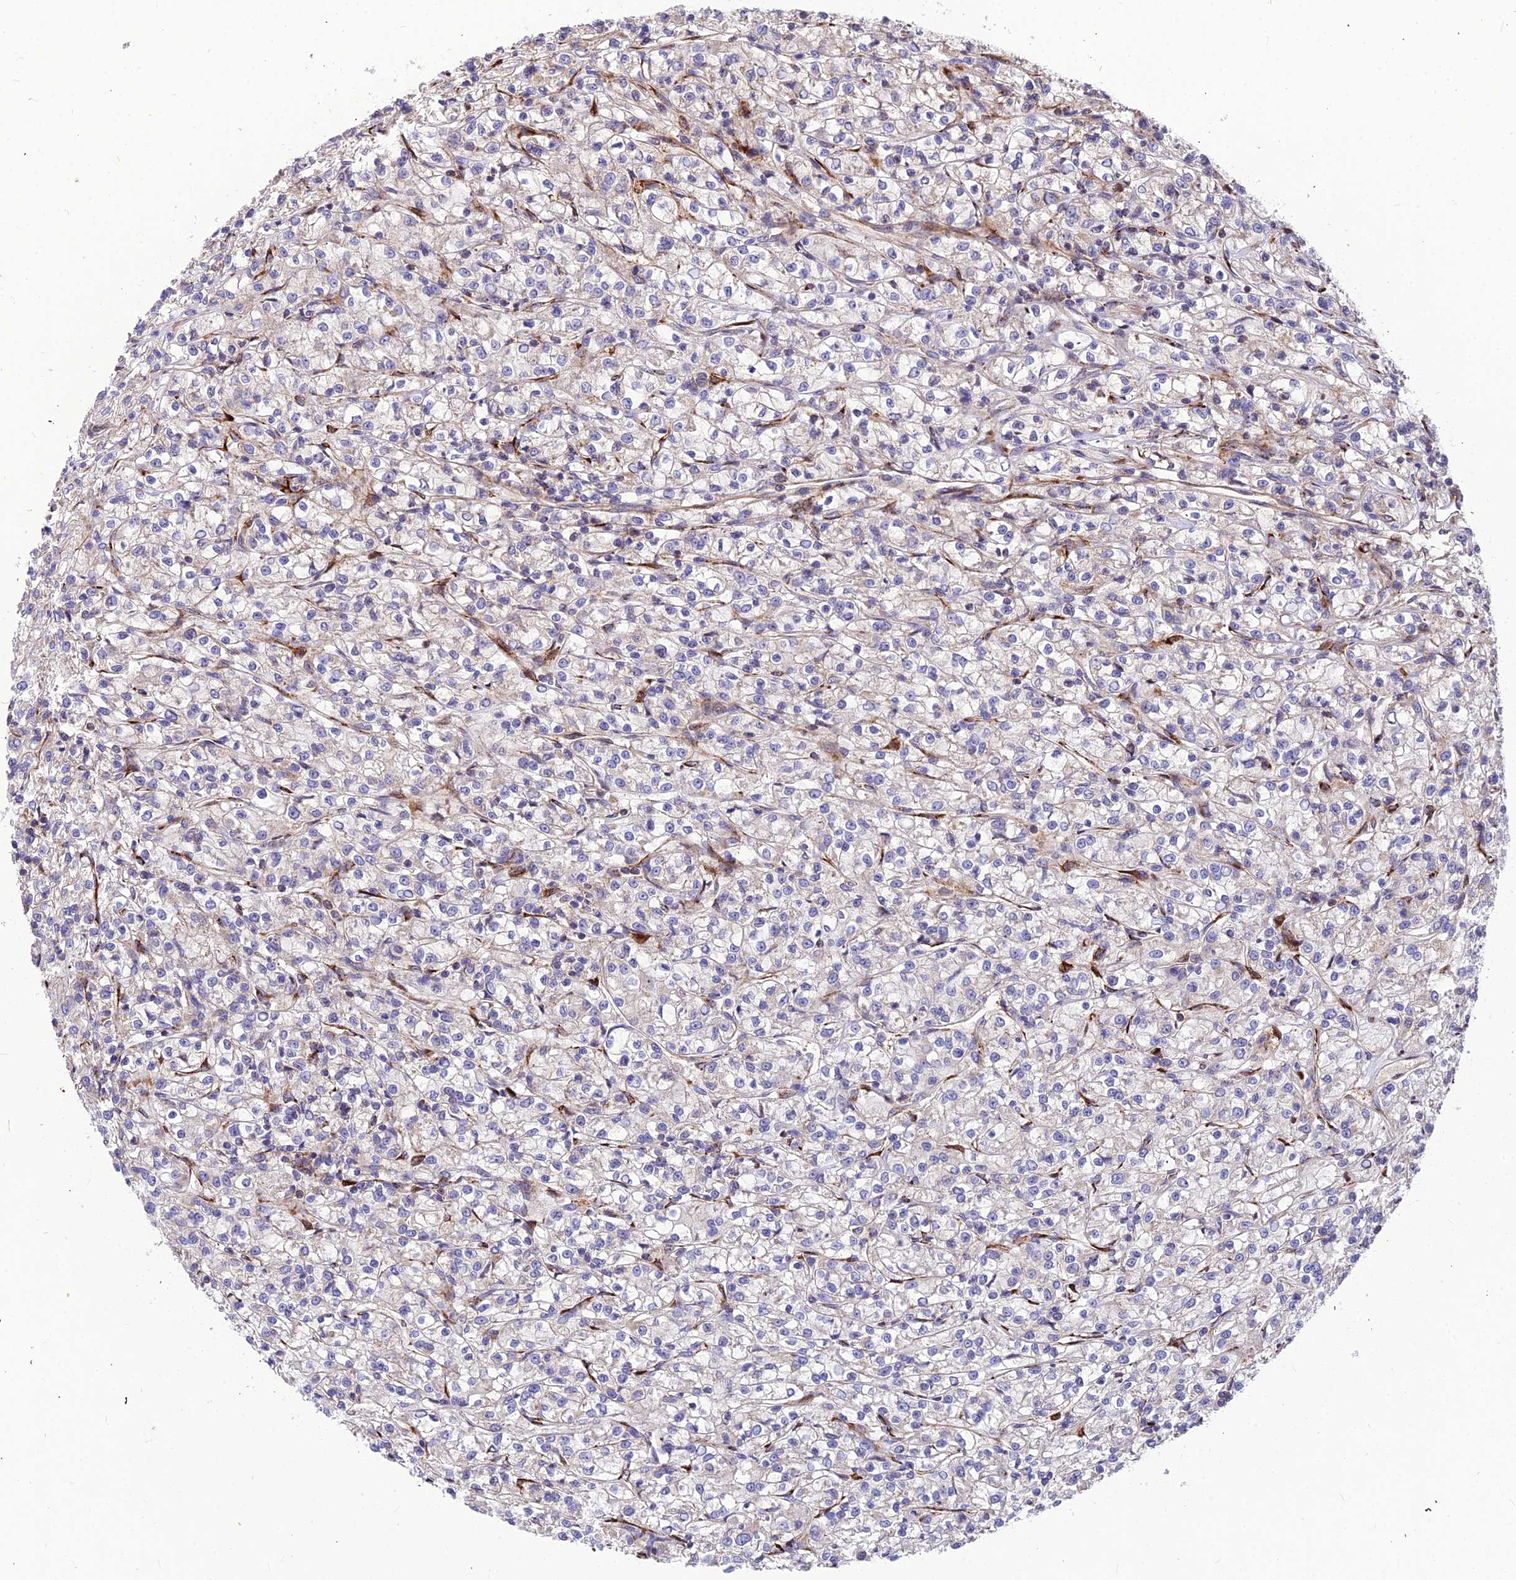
{"staining": {"intensity": "negative", "quantity": "none", "location": "none"}, "tissue": "renal cancer", "cell_type": "Tumor cells", "image_type": "cancer", "snomed": [{"axis": "morphology", "description": "Adenocarcinoma, NOS"}, {"axis": "topography", "description": "Kidney"}], "caption": "Photomicrograph shows no significant protein positivity in tumor cells of renal cancer. (Brightfield microscopy of DAB (3,3'-diaminobenzidine) immunohistochemistry (IHC) at high magnification).", "gene": "ASPHD1", "patient": {"sex": "female", "age": 59}}